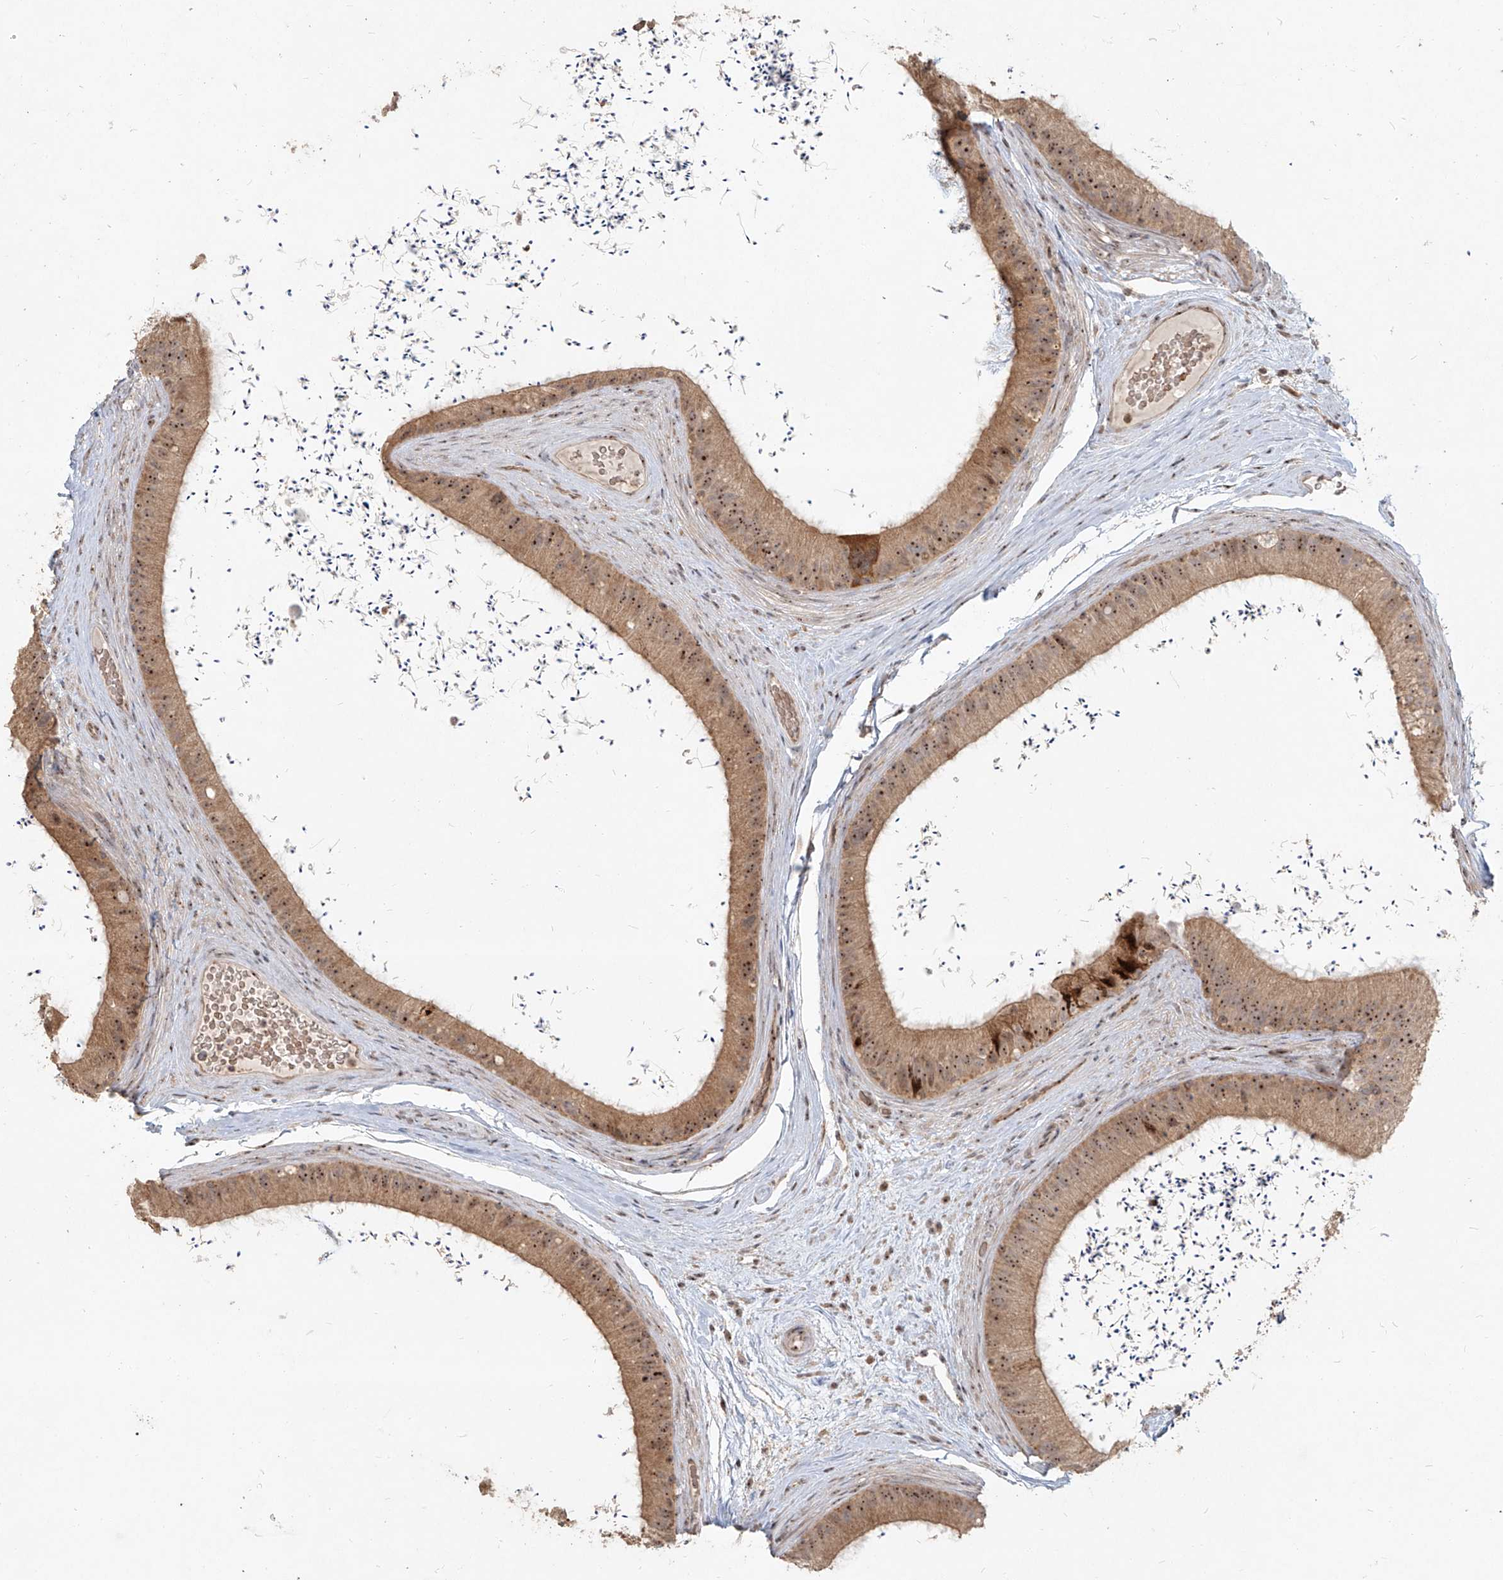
{"staining": {"intensity": "moderate", "quantity": ">75%", "location": "cytoplasmic/membranous,nuclear"}, "tissue": "epididymis", "cell_type": "Glandular cells", "image_type": "normal", "snomed": [{"axis": "morphology", "description": "Normal tissue, NOS"}, {"axis": "topography", "description": "Epididymis, spermatic cord, NOS"}], "caption": "Brown immunohistochemical staining in benign human epididymis shows moderate cytoplasmic/membranous,nuclear staining in about >75% of glandular cells.", "gene": "BYSL", "patient": {"sex": "male", "age": 50}}